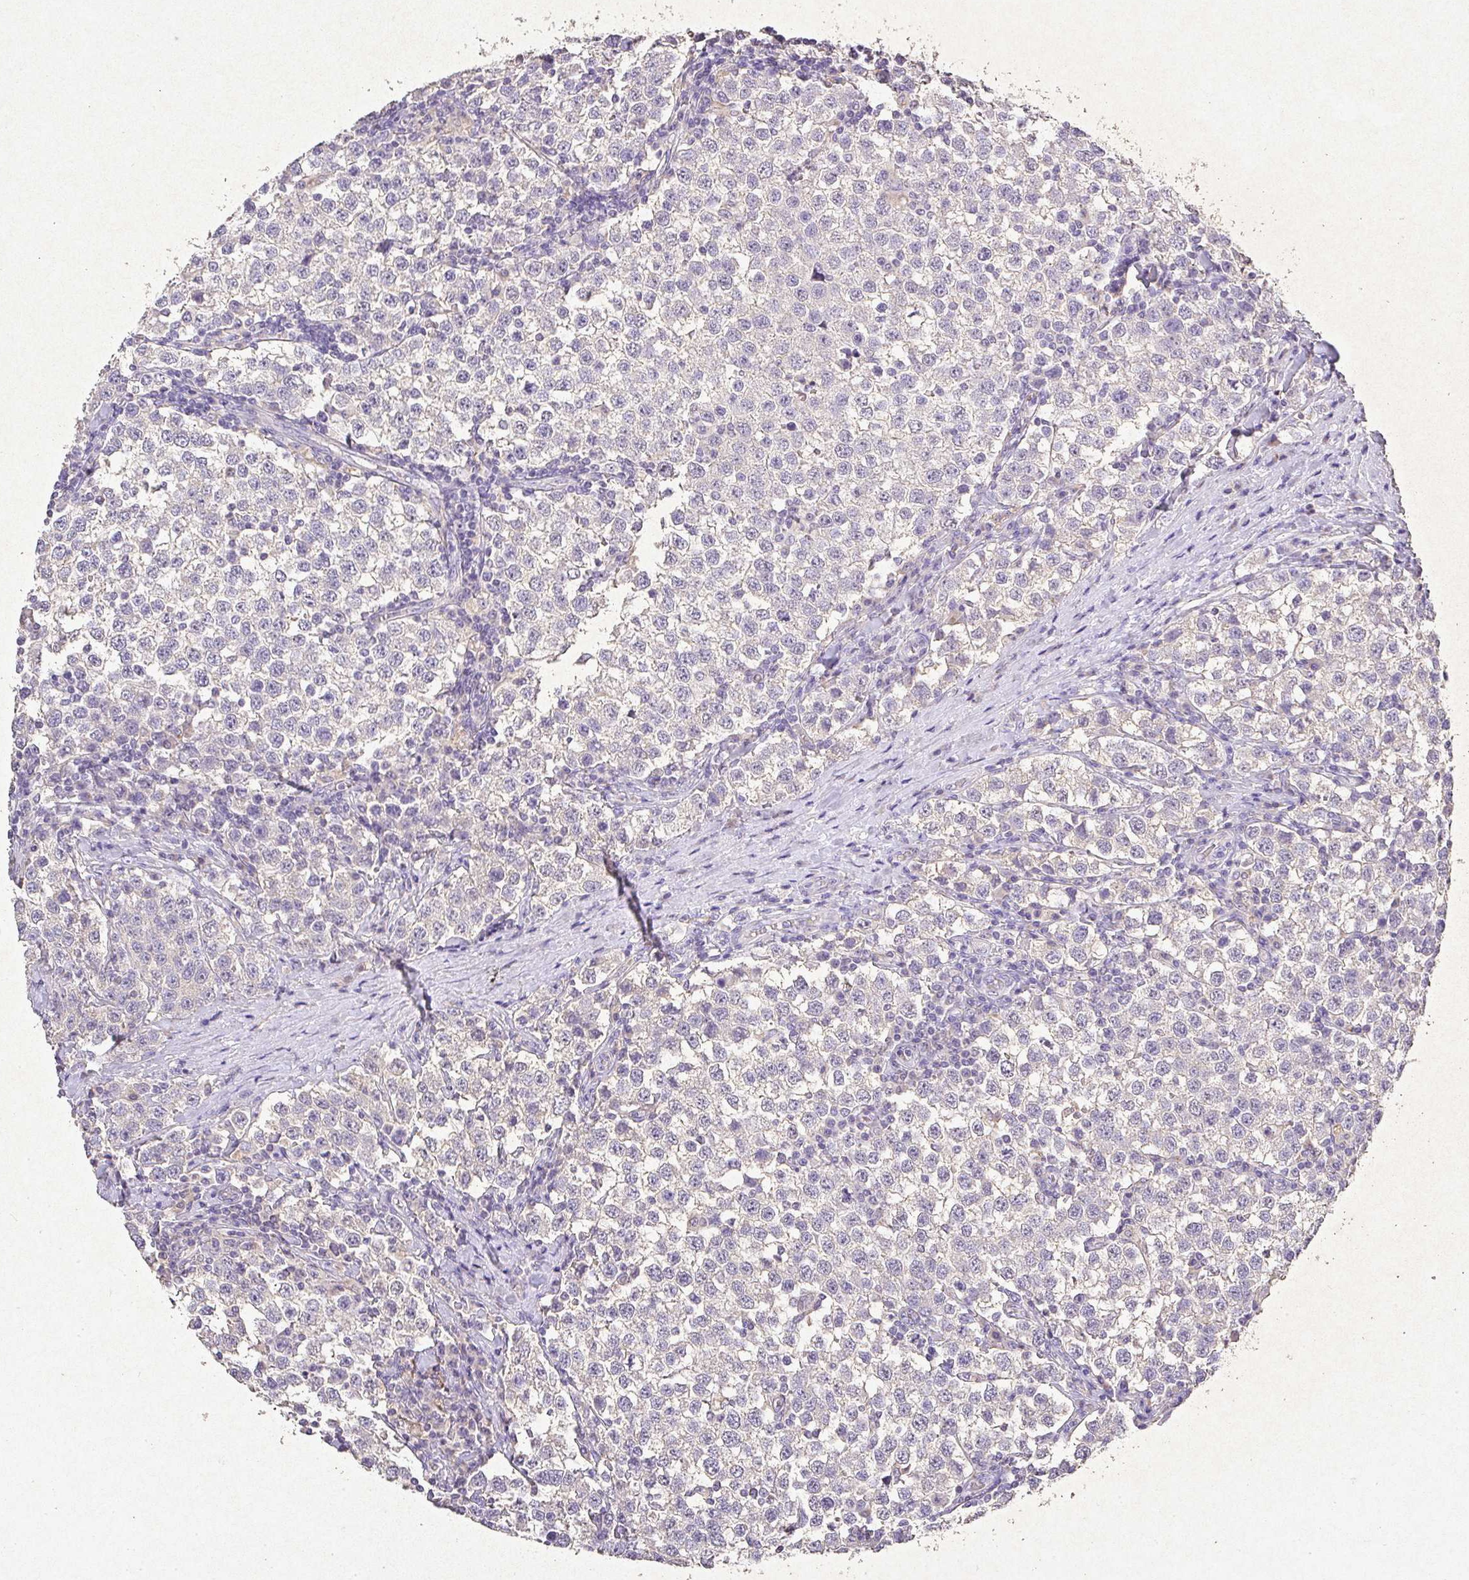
{"staining": {"intensity": "negative", "quantity": "none", "location": "none"}, "tissue": "testis cancer", "cell_type": "Tumor cells", "image_type": "cancer", "snomed": [{"axis": "morphology", "description": "Seminoma, NOS"}, {"axis": "topography", "description": "Testis"}], "caption": "The IHC photomicrograph has no significant expression in tumor cells of seminoma (testis) tissue. (DAB immunohistochemistry, high magnification).", "gene": "RPS2", "patient": {"sex": "male", "age": 34}}